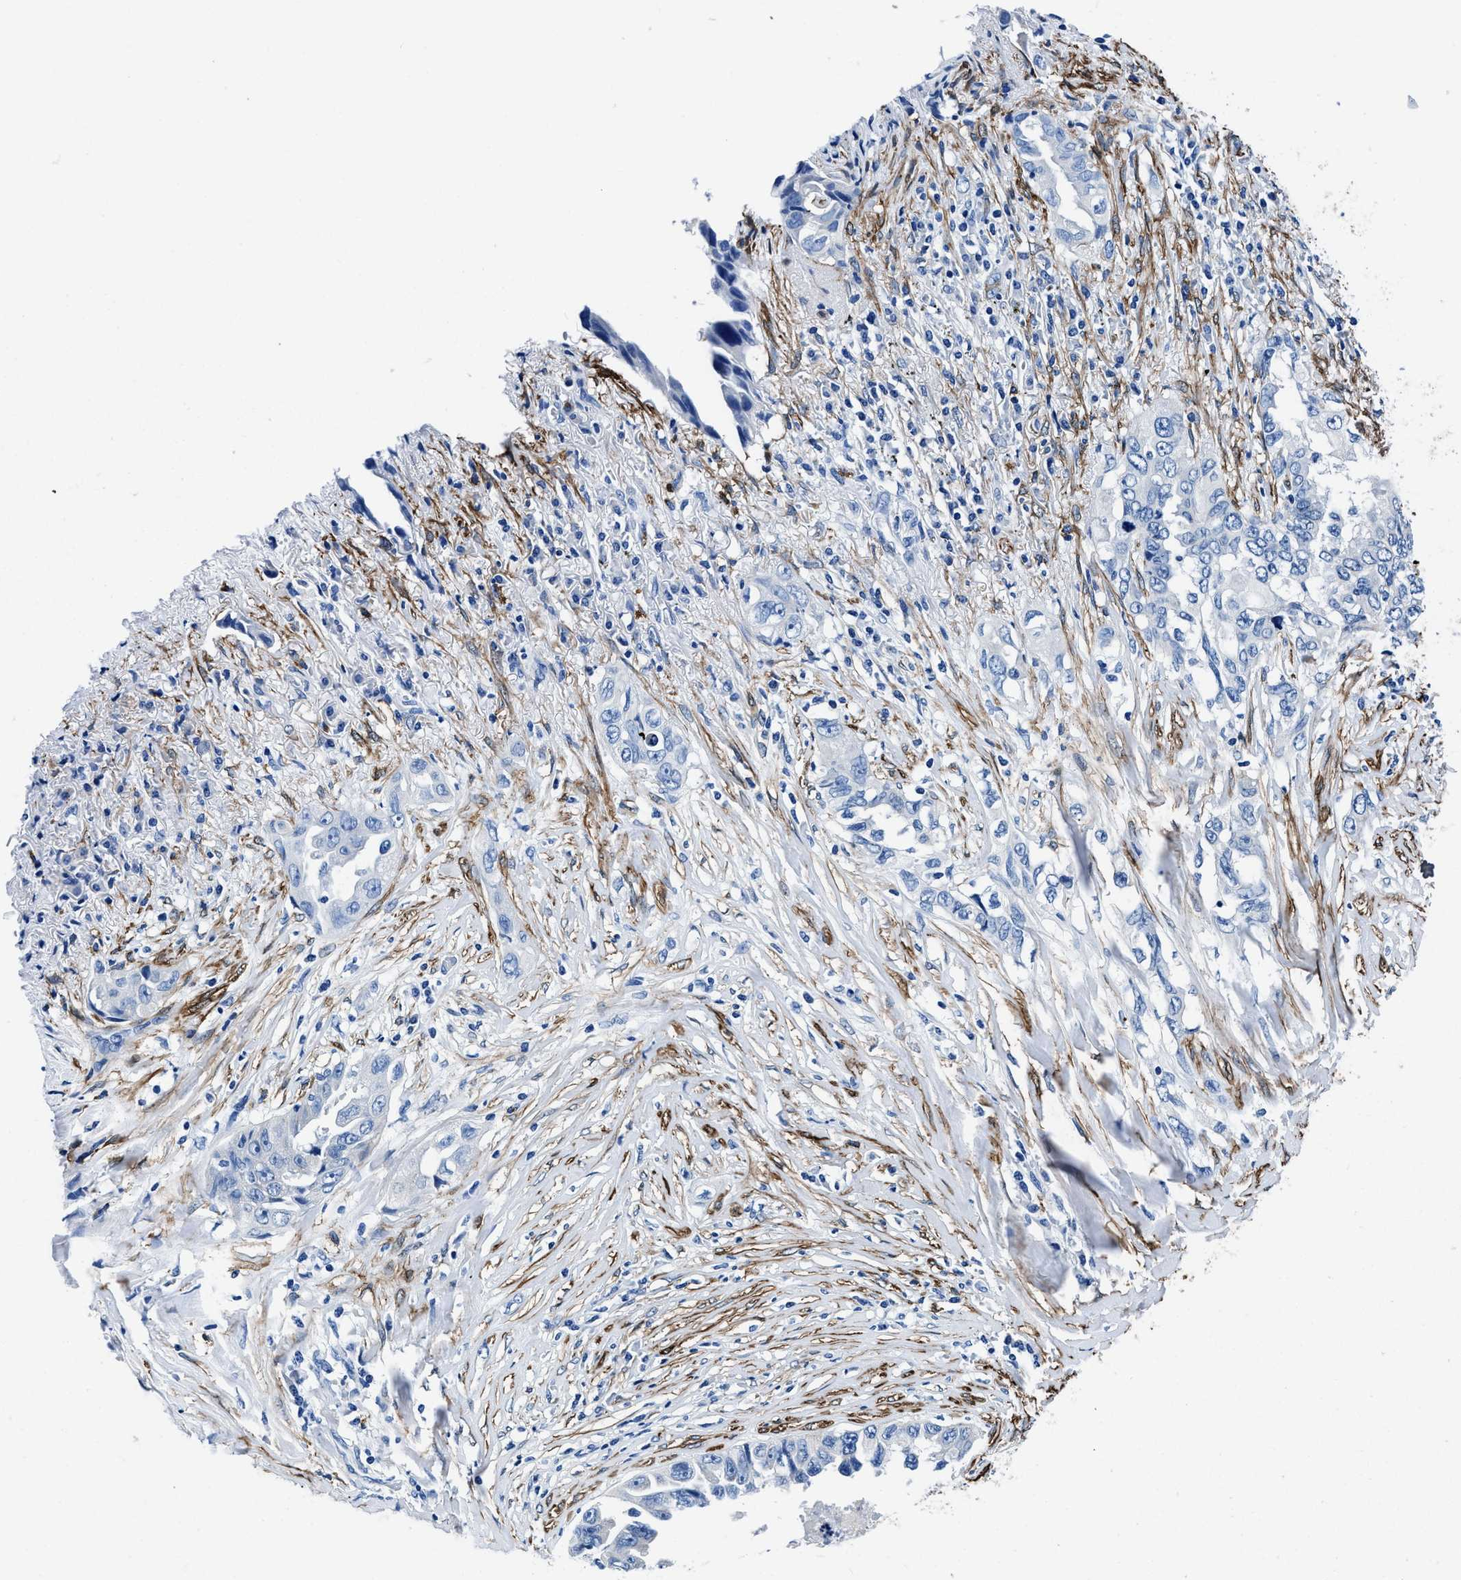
{"staining": {"intensity": "negative", "quantity": "none", "location": "none"}, "tissue": "lung cancer", "cell_type": "Tumor cells", "image_type": "cancer", "snomed": [{"axis": "morphology", "description": "Adenocarcinoma, NOS"}, {"axis": "topography", "description": "Lung"}], "caption": "Immunohistochemistry (IHC) of human lung cancer (adenocarcinoma) demonstrates no positivity in tumor cells.", "gene": "TEX261", "patient": {"sex": "female", "age": 51}}